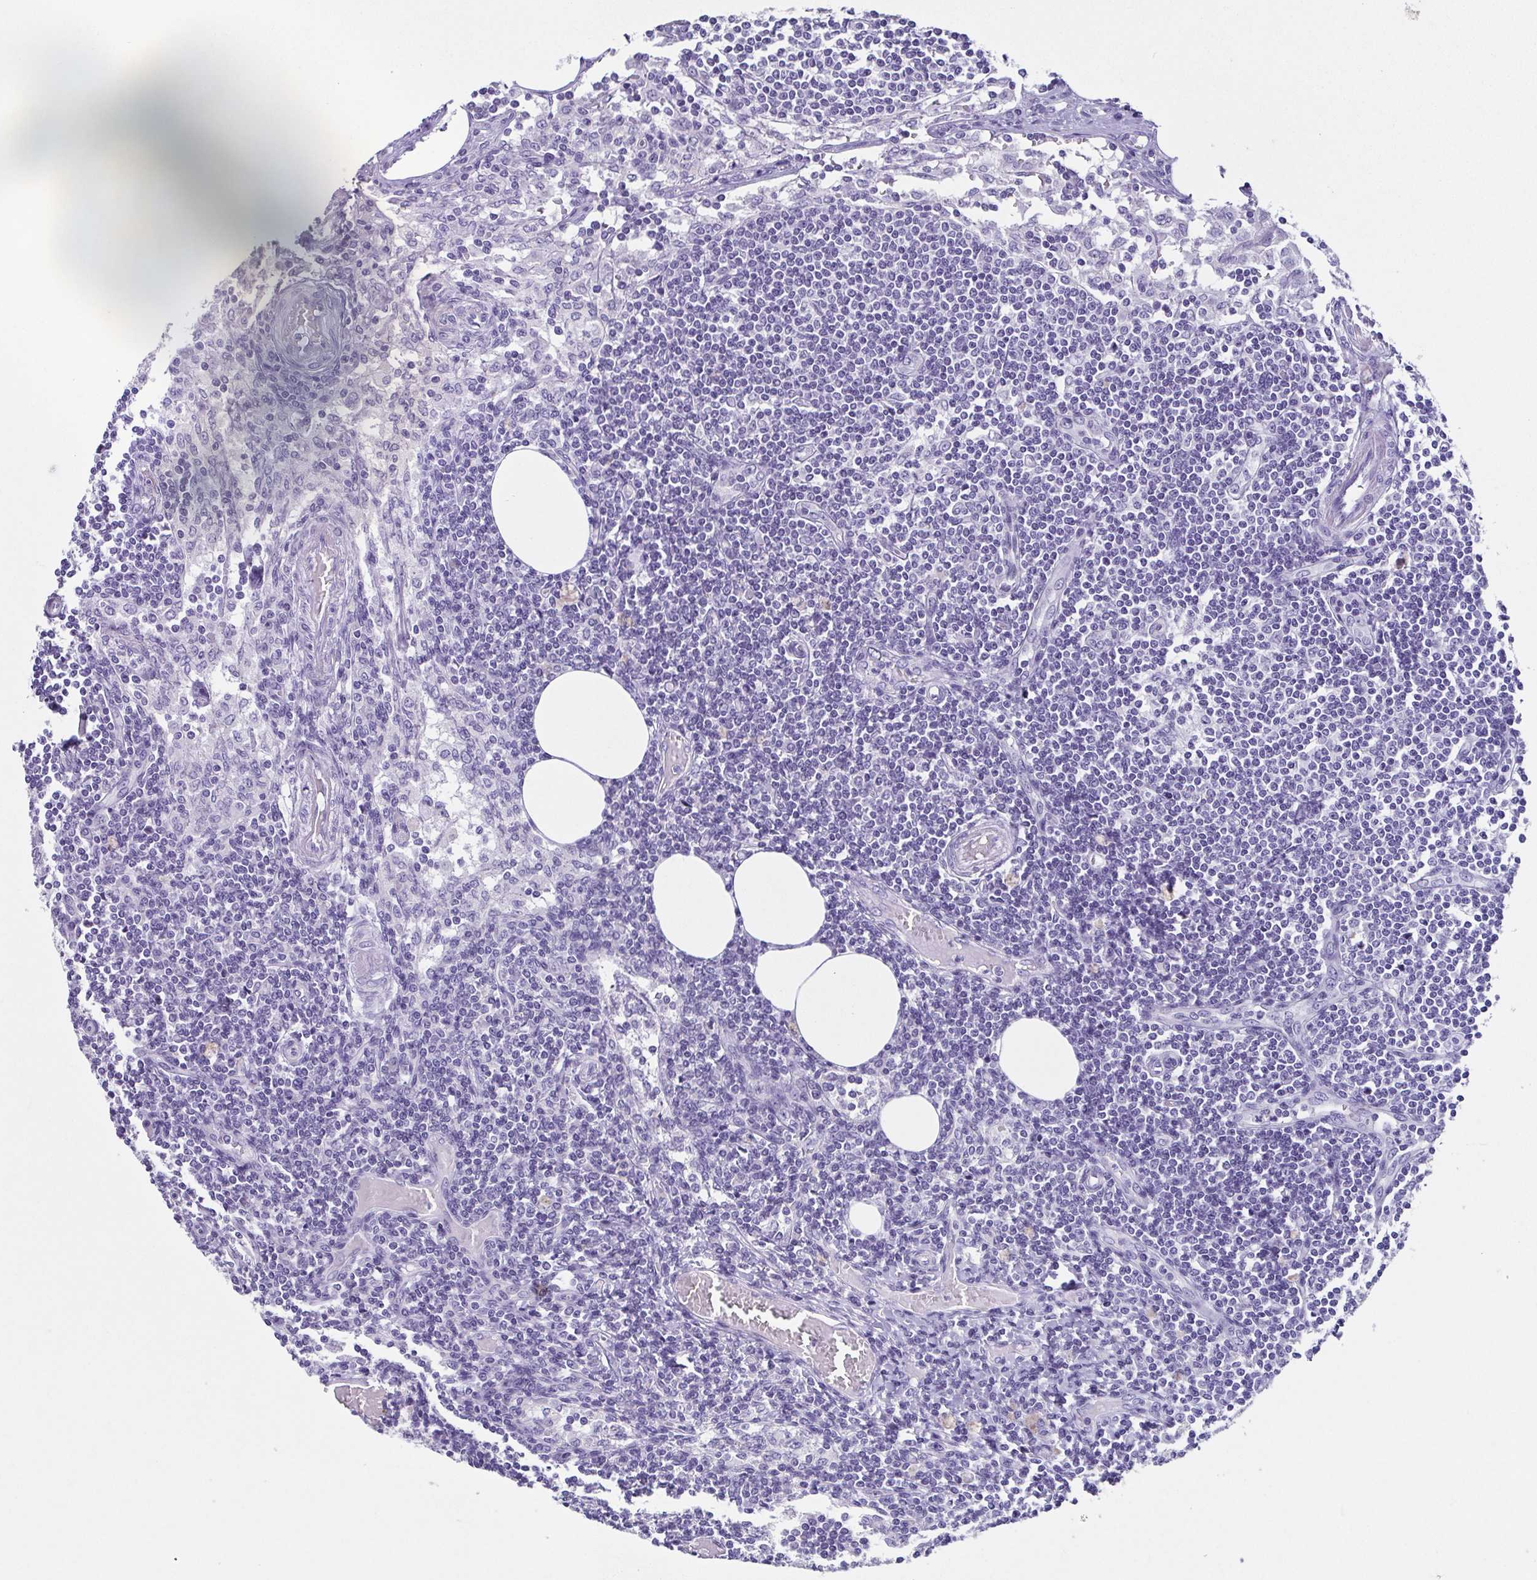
{"staining": {"intensity": "negative", "quantity": "none", "location": "none"}, "tissue": "lymph node", "cell_type": "Germinal center cells", "image_type": "normal", "snomed": [{"axis": "morphology", "description": "Normal tissue, NOS"}, {"axis": "topography", "description": "Lymph node"}], "caption": "Protein analysis of normal lymph node displays no significant staining in germinal center cells. (Stains: DAB immunohistochemistry with hematoxylin counter stain, Microscopy: brightfield microscopy at high magnification).", "gene": "RDH11", "patient": {"sex": "female", "age": 69}}